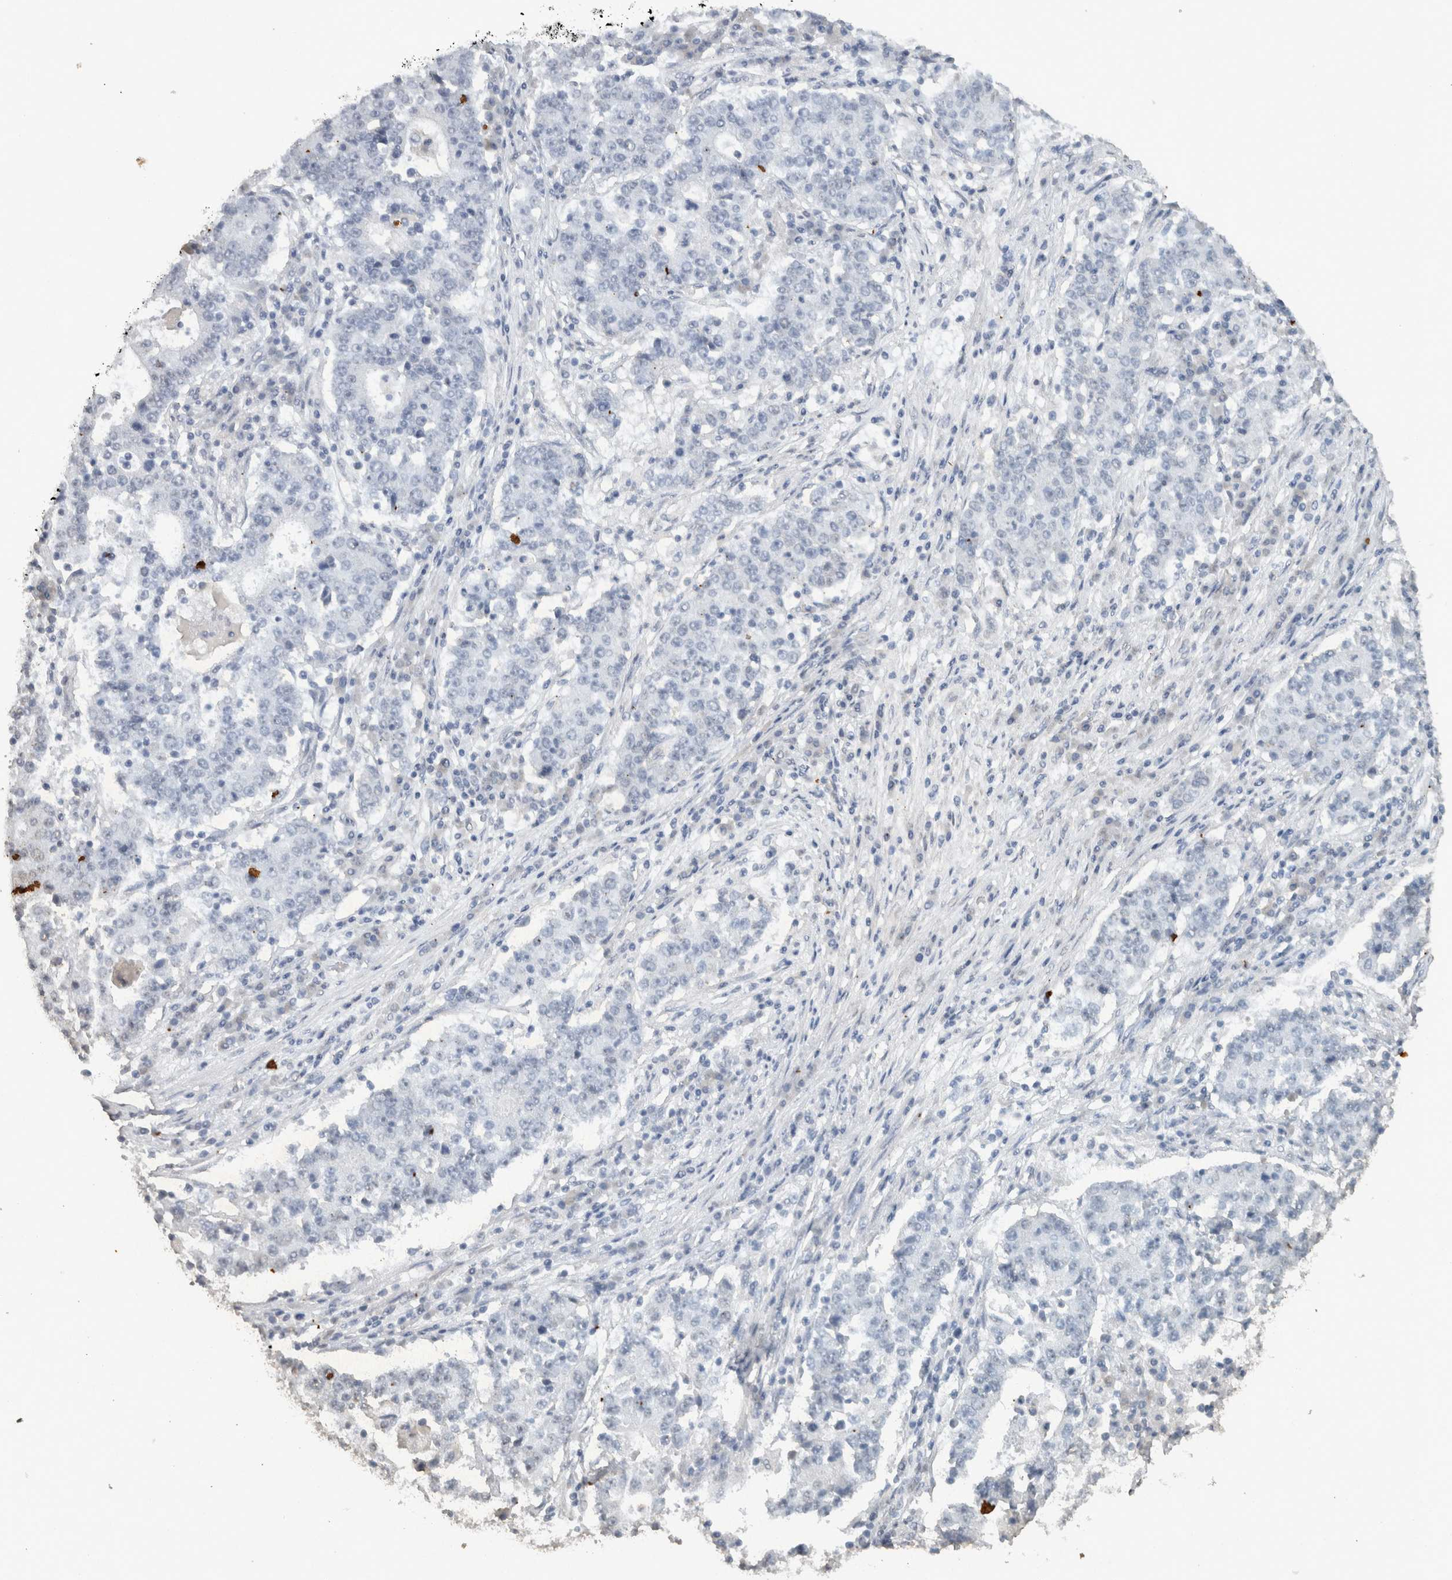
{"staining": {"intensity": "negative", "quantity": "none", "location": "none"}, "tissue": "stomach cancer", "cell_type": "Tumor cells", "image_type": "cancer", "snomed": [{"axis": "morphology", "description": "Adenocarcinoma, NOS"}, {"axis": "topography", "description": "Stomach"}], "caption": "Micrograph shows no protein positivity in tumor cells of stomach adenocarcinoma tissue.", "gene": "HAND2", "patient": {"sex": "male", "age": 59}}